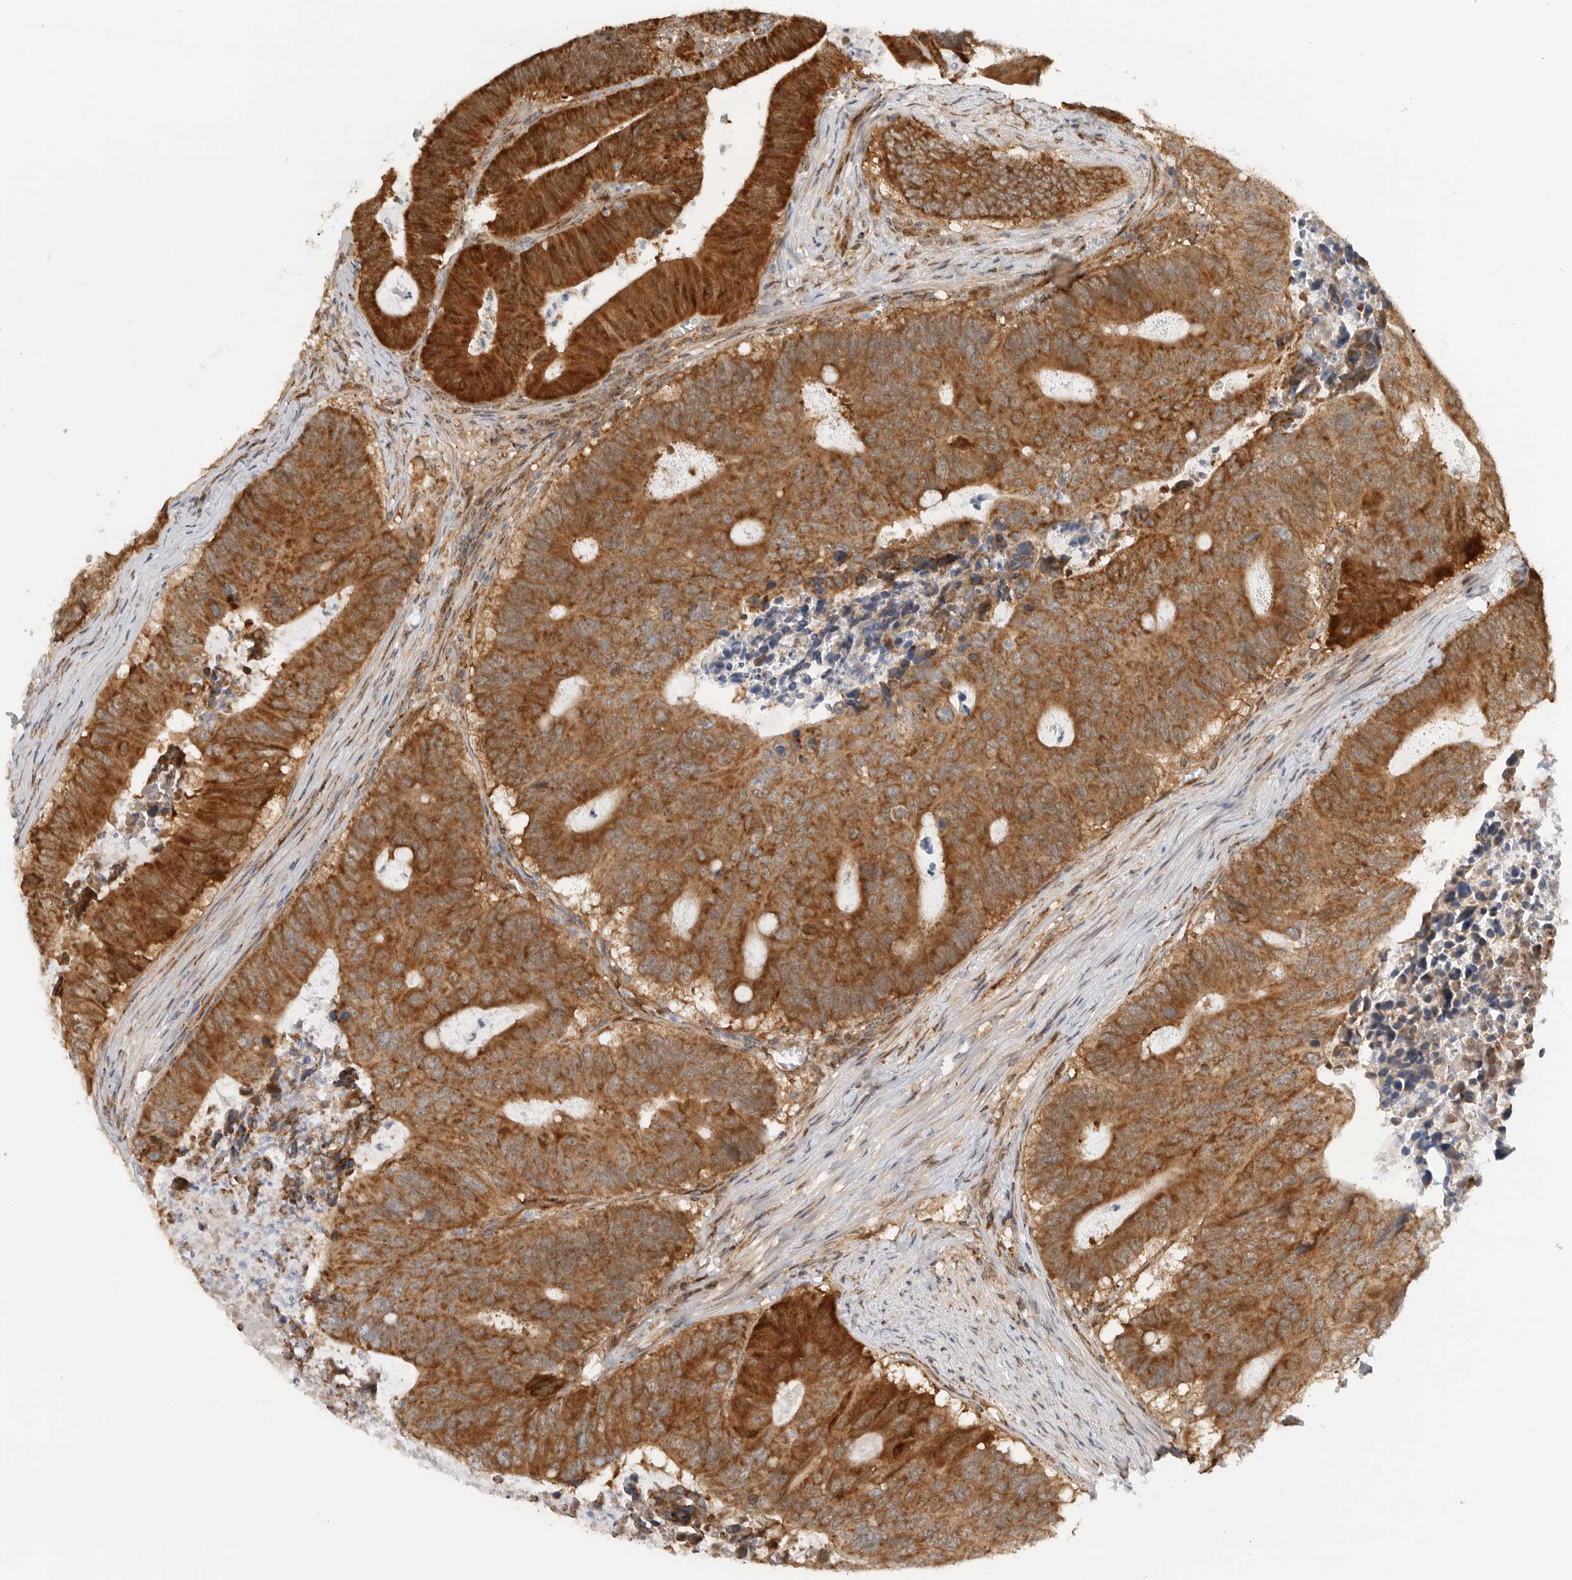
{"staining": {"intensity": "strong", "quantity": ">75%", "location": "cytoplasmic/membranous"}, "tissue": "colorectal cancer", "cell_type": "Tumor cells", "image_type": "cancer", "snomed": [{"axis": "morphology", "description": "Adenocarcinoma, NOS"}, {"axis": "topography", "description": "Colon"}], "caption": "Colorectal cancer was stained to show a protein in brown. There is high levels of strong cytoplasmic/membranous positivity in about >75% of tumor cells.", "gene": "DCAF8", "patient": {"sex": "male", "age": 87}}